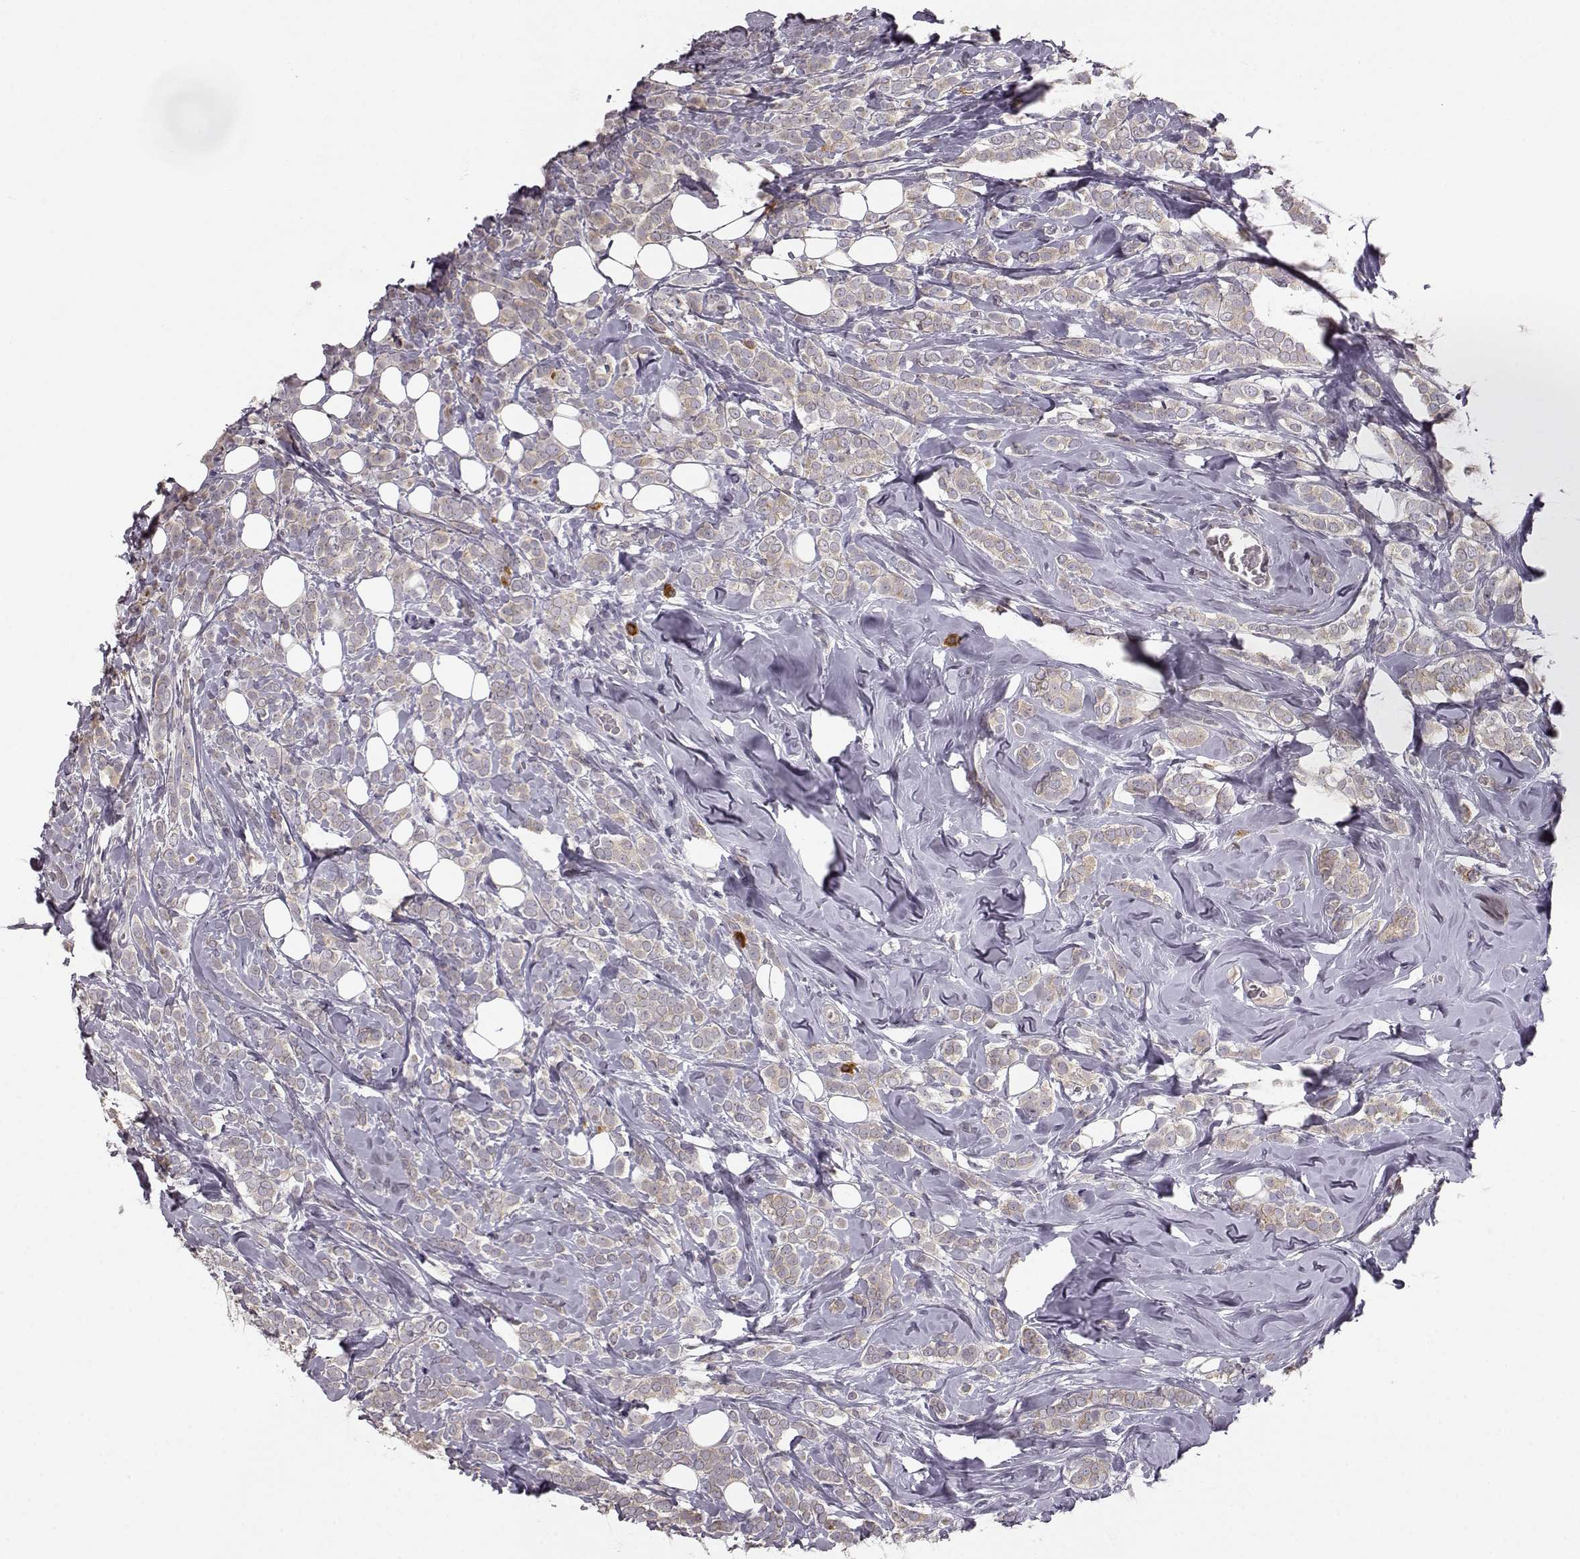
{"staining": {"intensity": "weak", "quantity": ">75%", "location": "cytoplasmic/membranous"}, "tissue": "breast cancer", "cell_type": "Tumor cells", "image_type": "cancer", "snomed": [{"axis": "morphology", "description": "Lobular carcinoma"}, {"axis": "topography", "description": "Breast"}], "caption": "A brown stain shows weak cytoplasmic/membranous expression of a protein in breast lobular carcinoma tumor cells.", "gene": "GHR", "patient": {"sex": "female", "age": 49}}